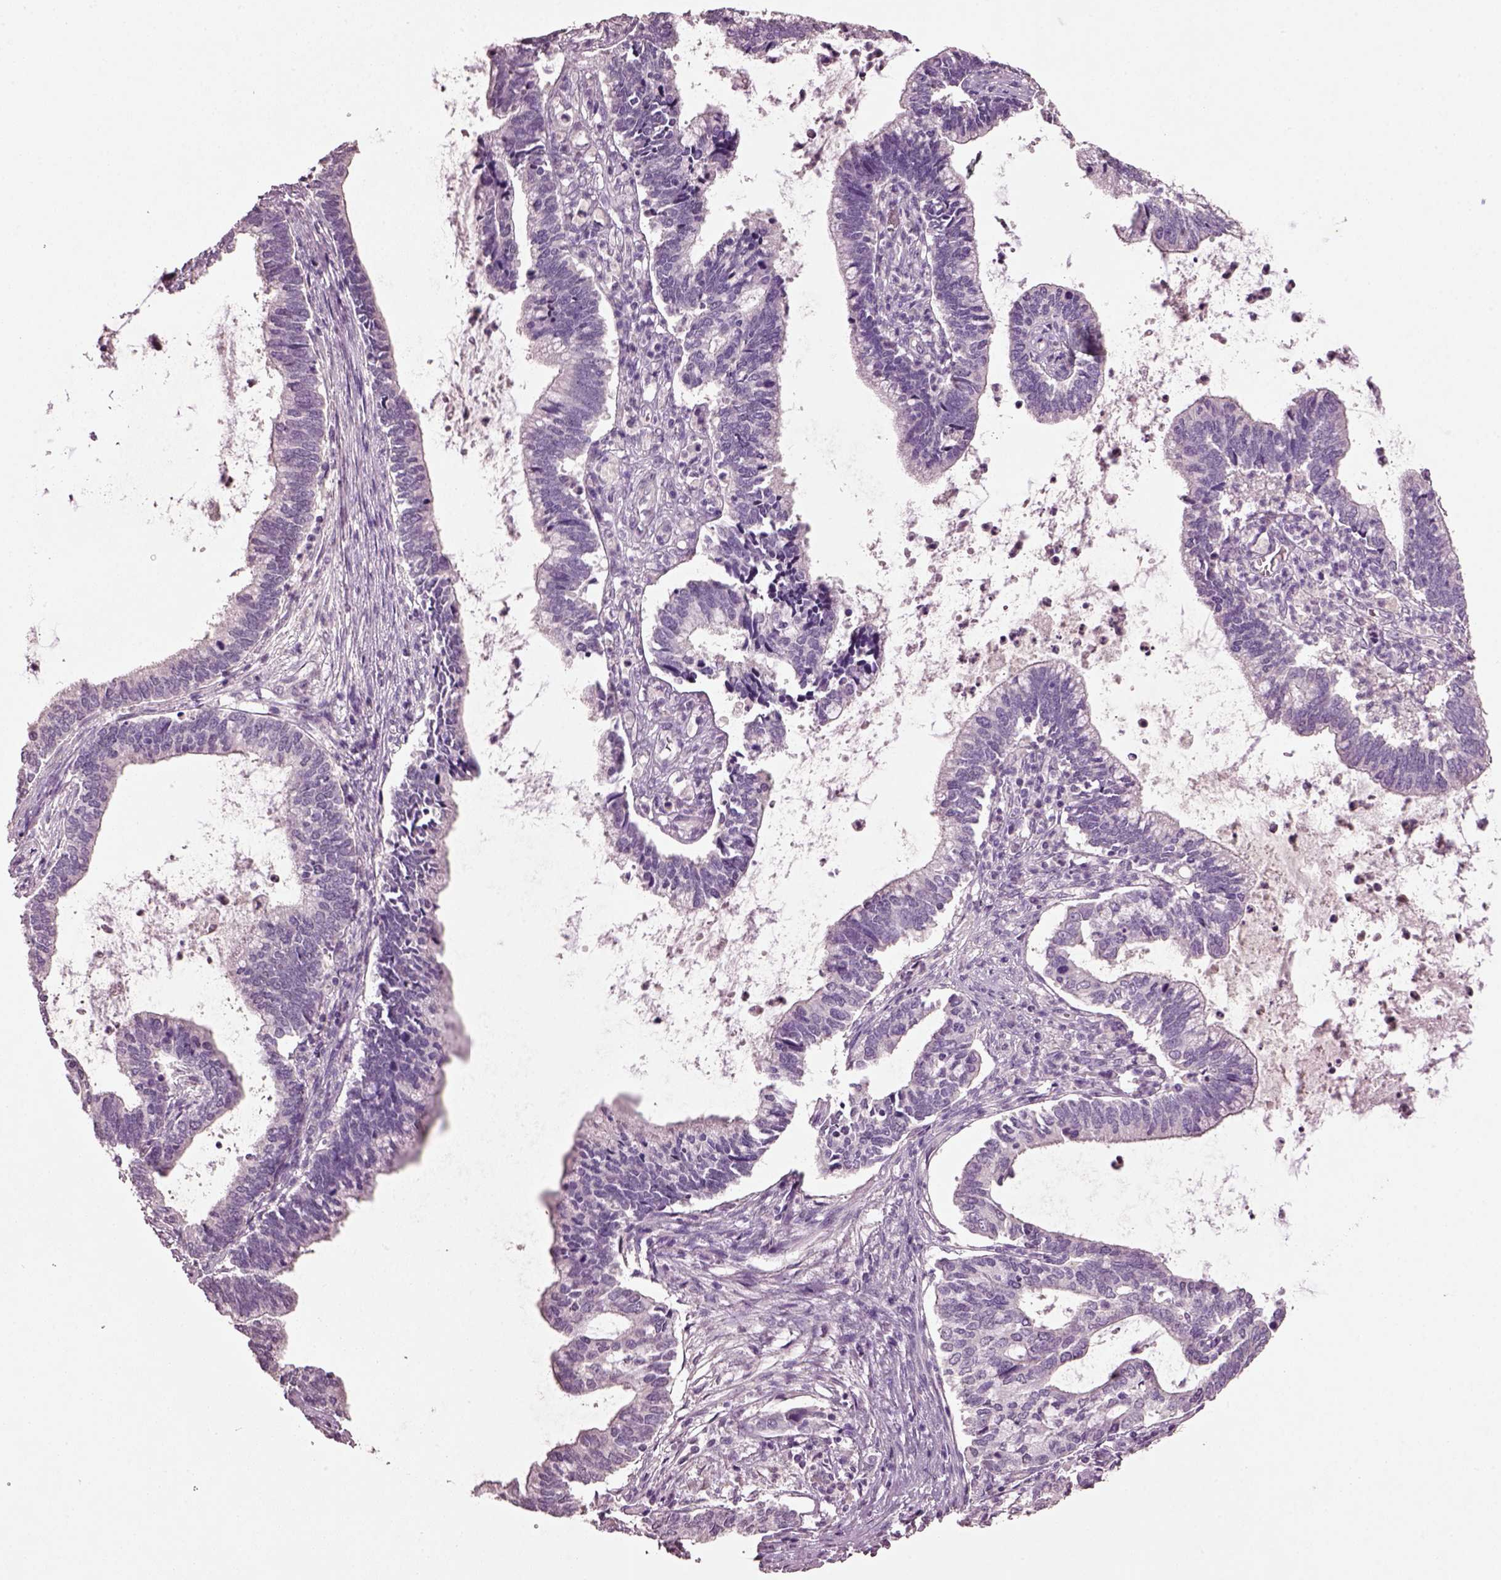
{"staining": {"intensity": "negative", "quantity": "none", "location": "none"}, "tissue": "cervical cancer", "cell_type": "Tumor cells", "image_type": "cancer", "snomed": [{"axis": "morphology", "description": "Adenocarcinoma, NOS"}, {"axis": "topography", "description": "Cervix"}], "caption": "High magnification brightfield microscopy of cervical cancer (adenocarcinoma) stained with DAB (3,3'-diaminobenzidine) (brown) and counterstained with hematoxylin (blue): tumor cells show no significant positivity. The staining is performed using DAB brown chromogen with nuclei counter-stained in using hematoxylin.", "gene": "KCNIP3", "patient": {"sex": "female", "age": 42}}